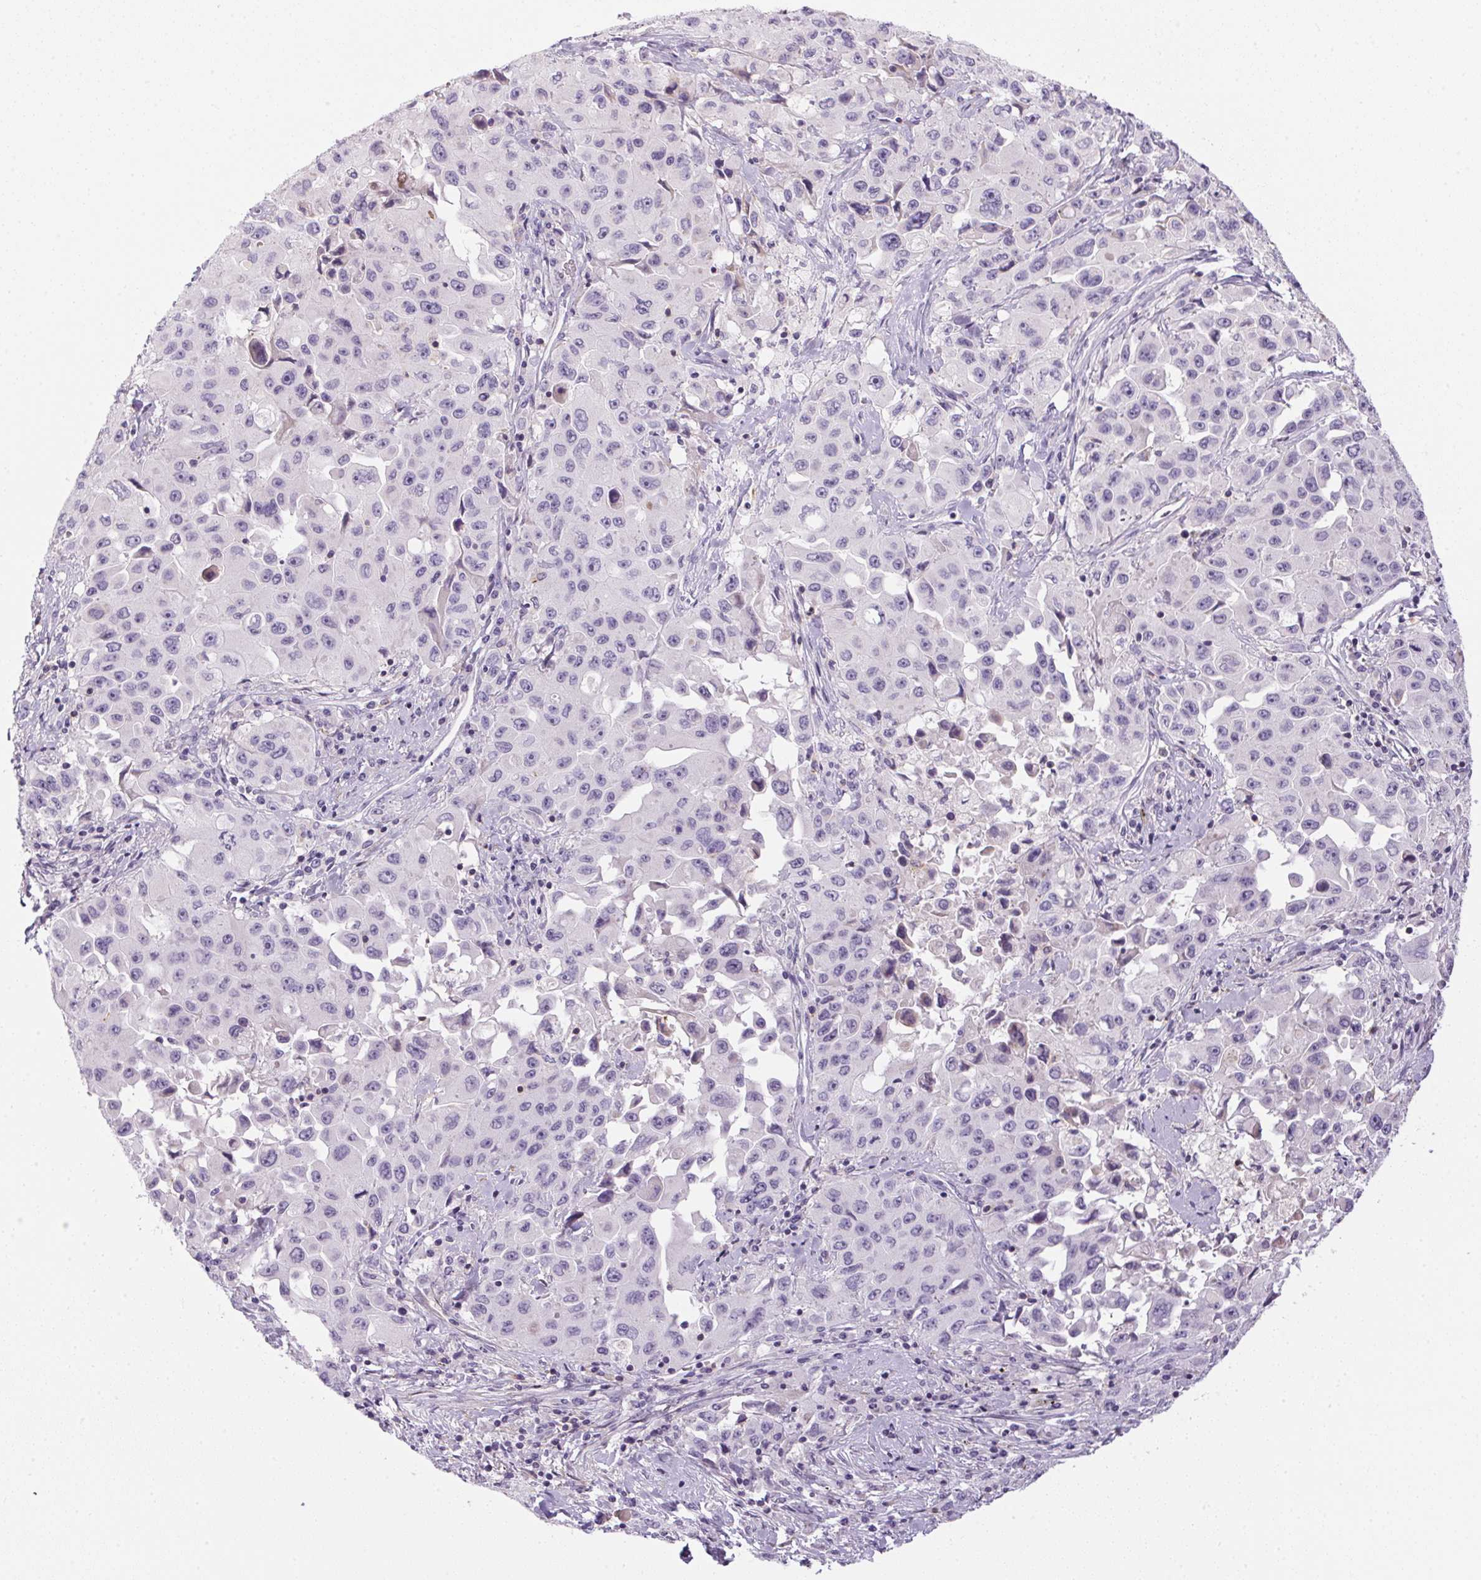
{"staining": {"intensity": "negative", "quantity": "none", "location": "none"}, "tissue": "lung cancer", "cell_type": "Tumor cells", "image_type": "cancer", "snomed": [{"axis": "morphology", "description": "Squamous cell carcinoma, NOS"}, {"axis": "topography", "description": "Lung"}], "caption": "The photomicrograph reveals no significant positivity in tumor cells of lung cancer (squamous cell carcinoma).", "gene": "ECPAS", "patient": {"sex": "male", "age": 63}}